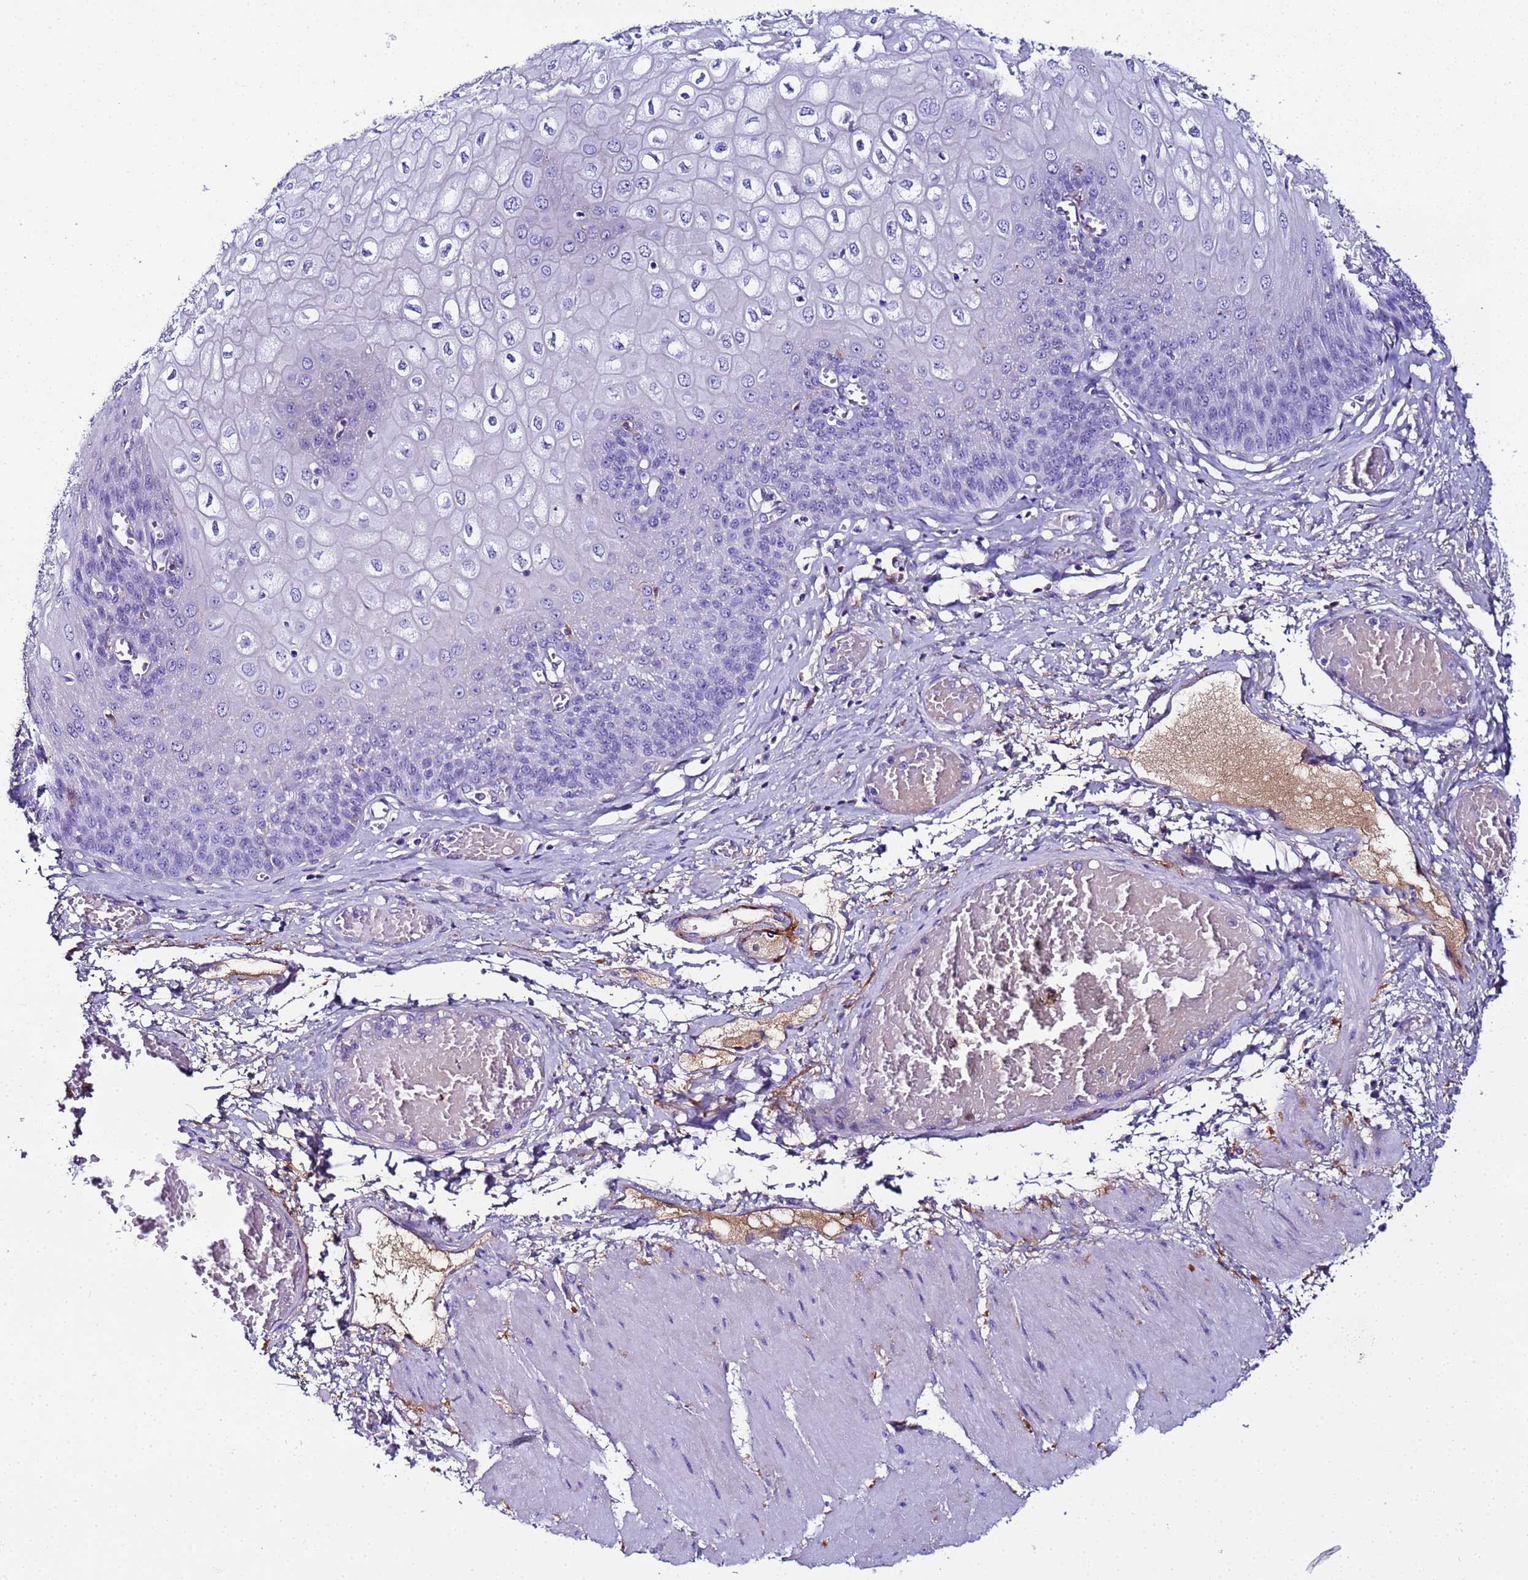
{"staining": {"intensity": "negative", "quantity": "none", "location": "none"}, "tissue": "esophagus", "cell_type": "Squamous epithelial cells", "image_type": "normal", "snomed": [{"axis": "morphology", "description": "Normal tissue, NOS"}, {"axis": "topography", "description": "Esophagus"}], "caption": "High magnification brightfield microscopy of benign esophagus stained with DAB (brown) and counterstained with hematoxylin (blue): squamous epithelial cells show no significant staining. (Stains: DAB immunohistochemistry with hematoxylin counter stain, Microscopy: brightfield microscopy at high magnification).", "gene": "CFHR1", "patient": {"sex": "male", "age": 60}}